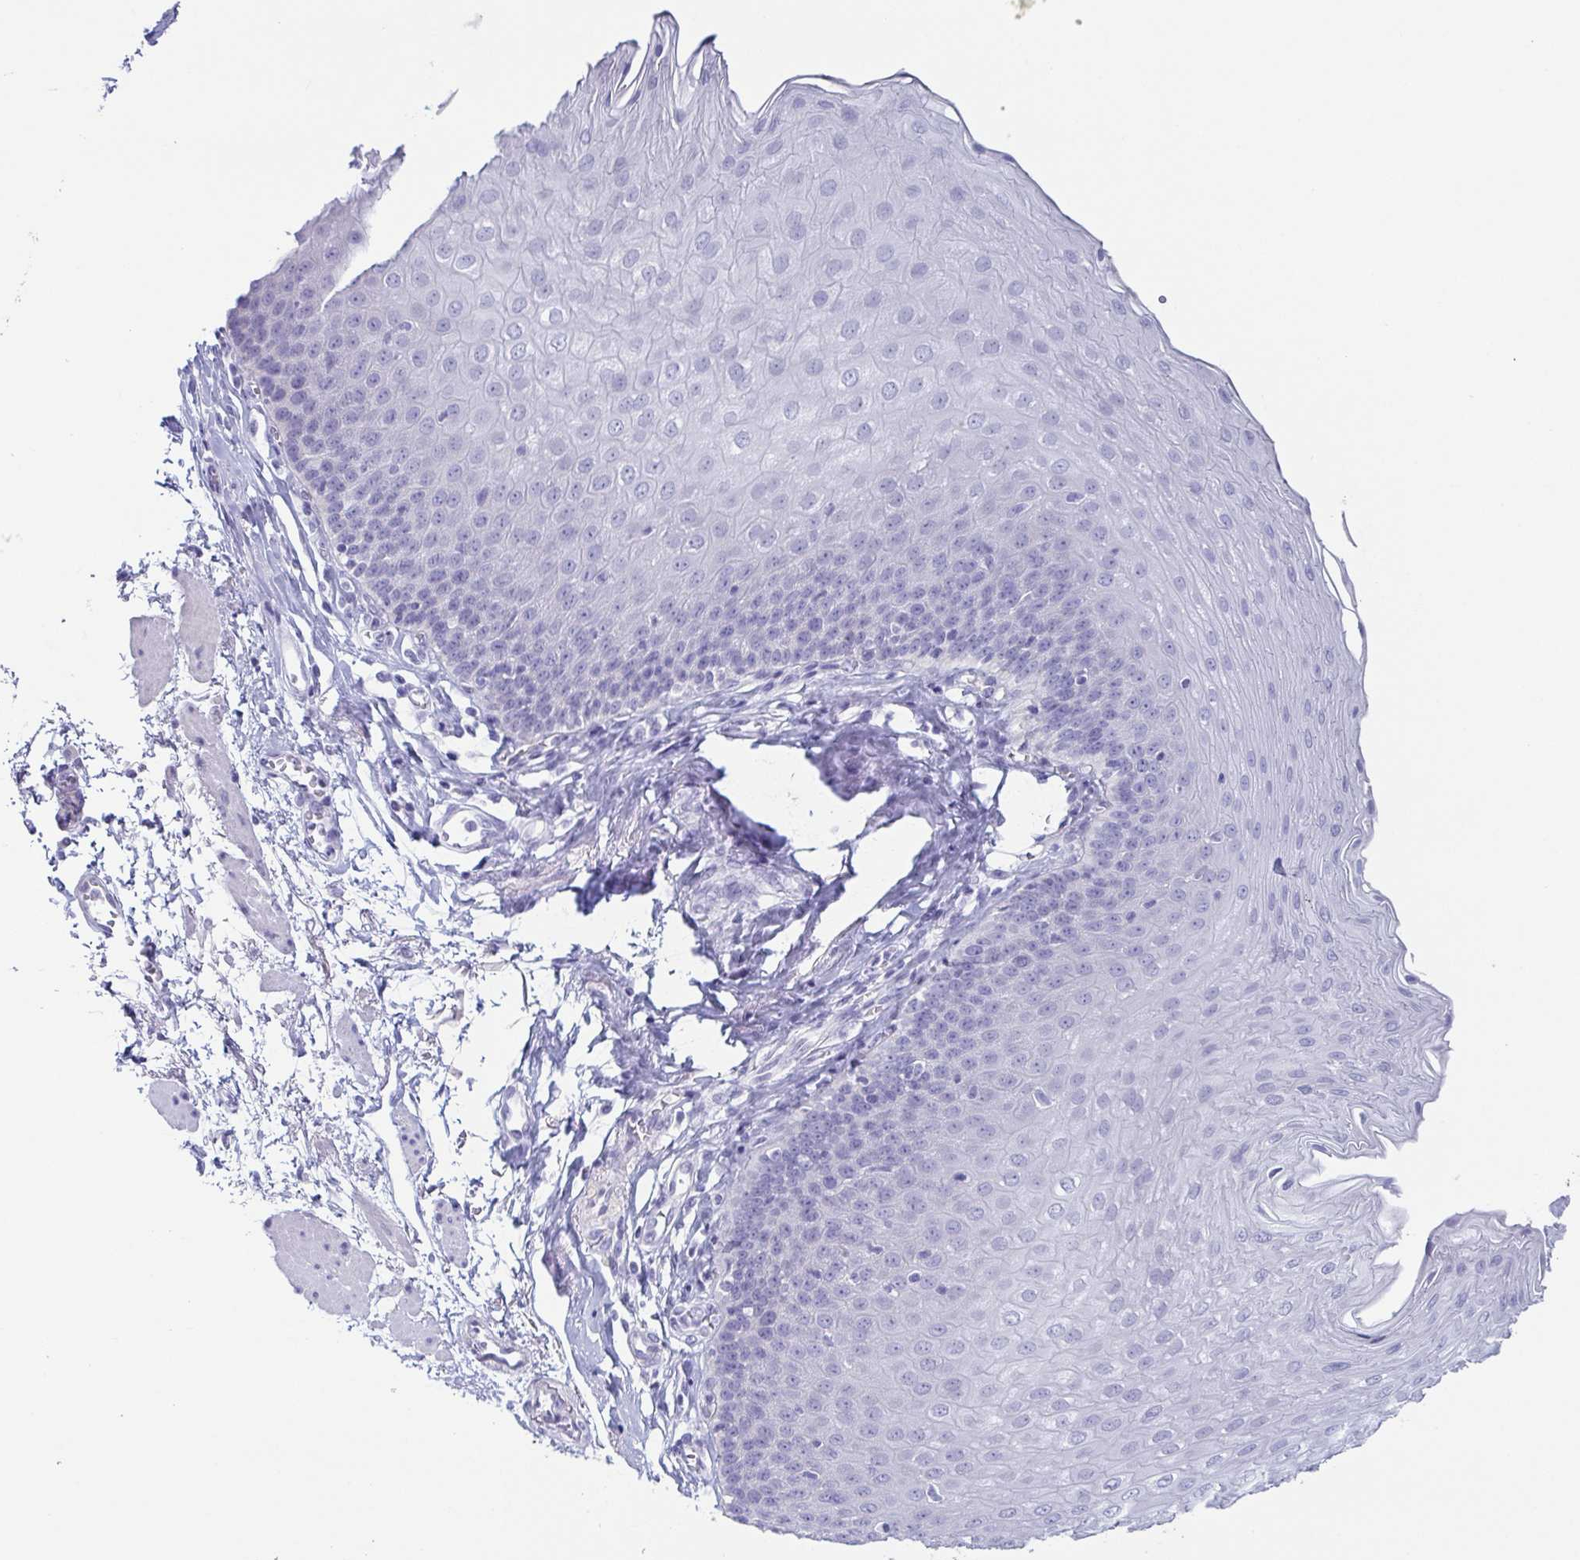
{"staining": {"intensity": "negative", "quantity": "none", "location": "none"}, "tissue": "esophagus", "cell_type": "Squamous epithelial cells", "image_type": "normal", "snomed": [{"axis": "morphology", "description": "Normal tissue, NOS"}, {"axis": "topography", "description": "Esophagus"}], "caption": "A high-resolution image shows immunohistochemistry staining of normal esophagus, which reveals no significant positivity in squamous epithelial cells.", "gene": "PRR27", "patient": {"sex": "female", "age": 81}}